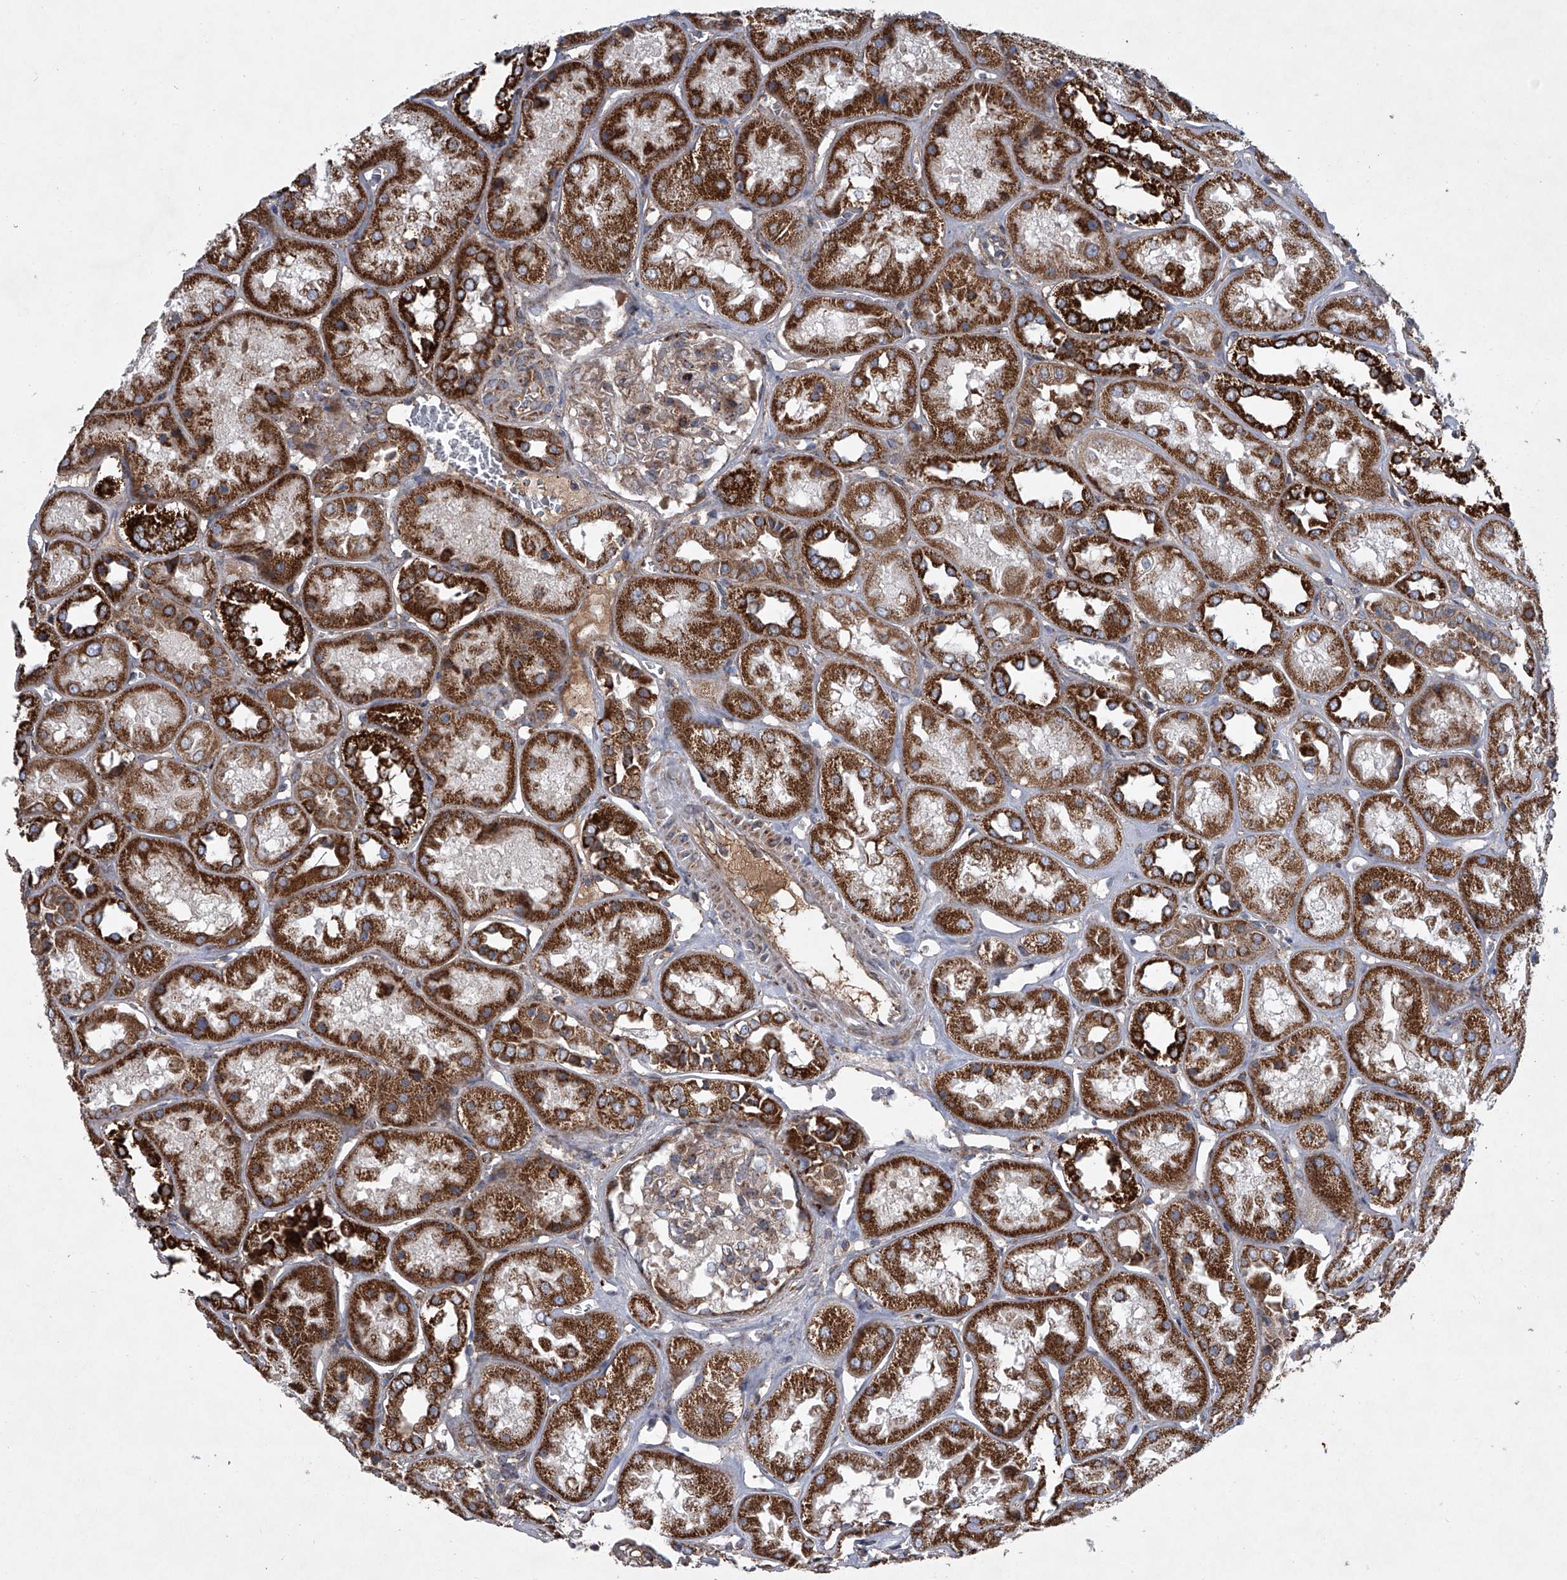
{"staining": {"intensity": "moderate", "quantity": ">75%", "location": "cytoplasmic/membranous"}, "tissue": "kidney", "cell_type": "Cells in glomeruli", "image_type": "normal", "snomed": [{"axis": "morphology", "description": "Normal tissue, NOS"}, {"axis": "topography", "description": "Kidney"}], "caption": "This micrograph reveals immunohistochemistry (IHC) staining of benign kidney, with medium moderate cytoplasmic/membranous staining in about >75% of cells in glomeruli.", "gene": "STRADA", "patient": {"sex": "male", "age": 70}}